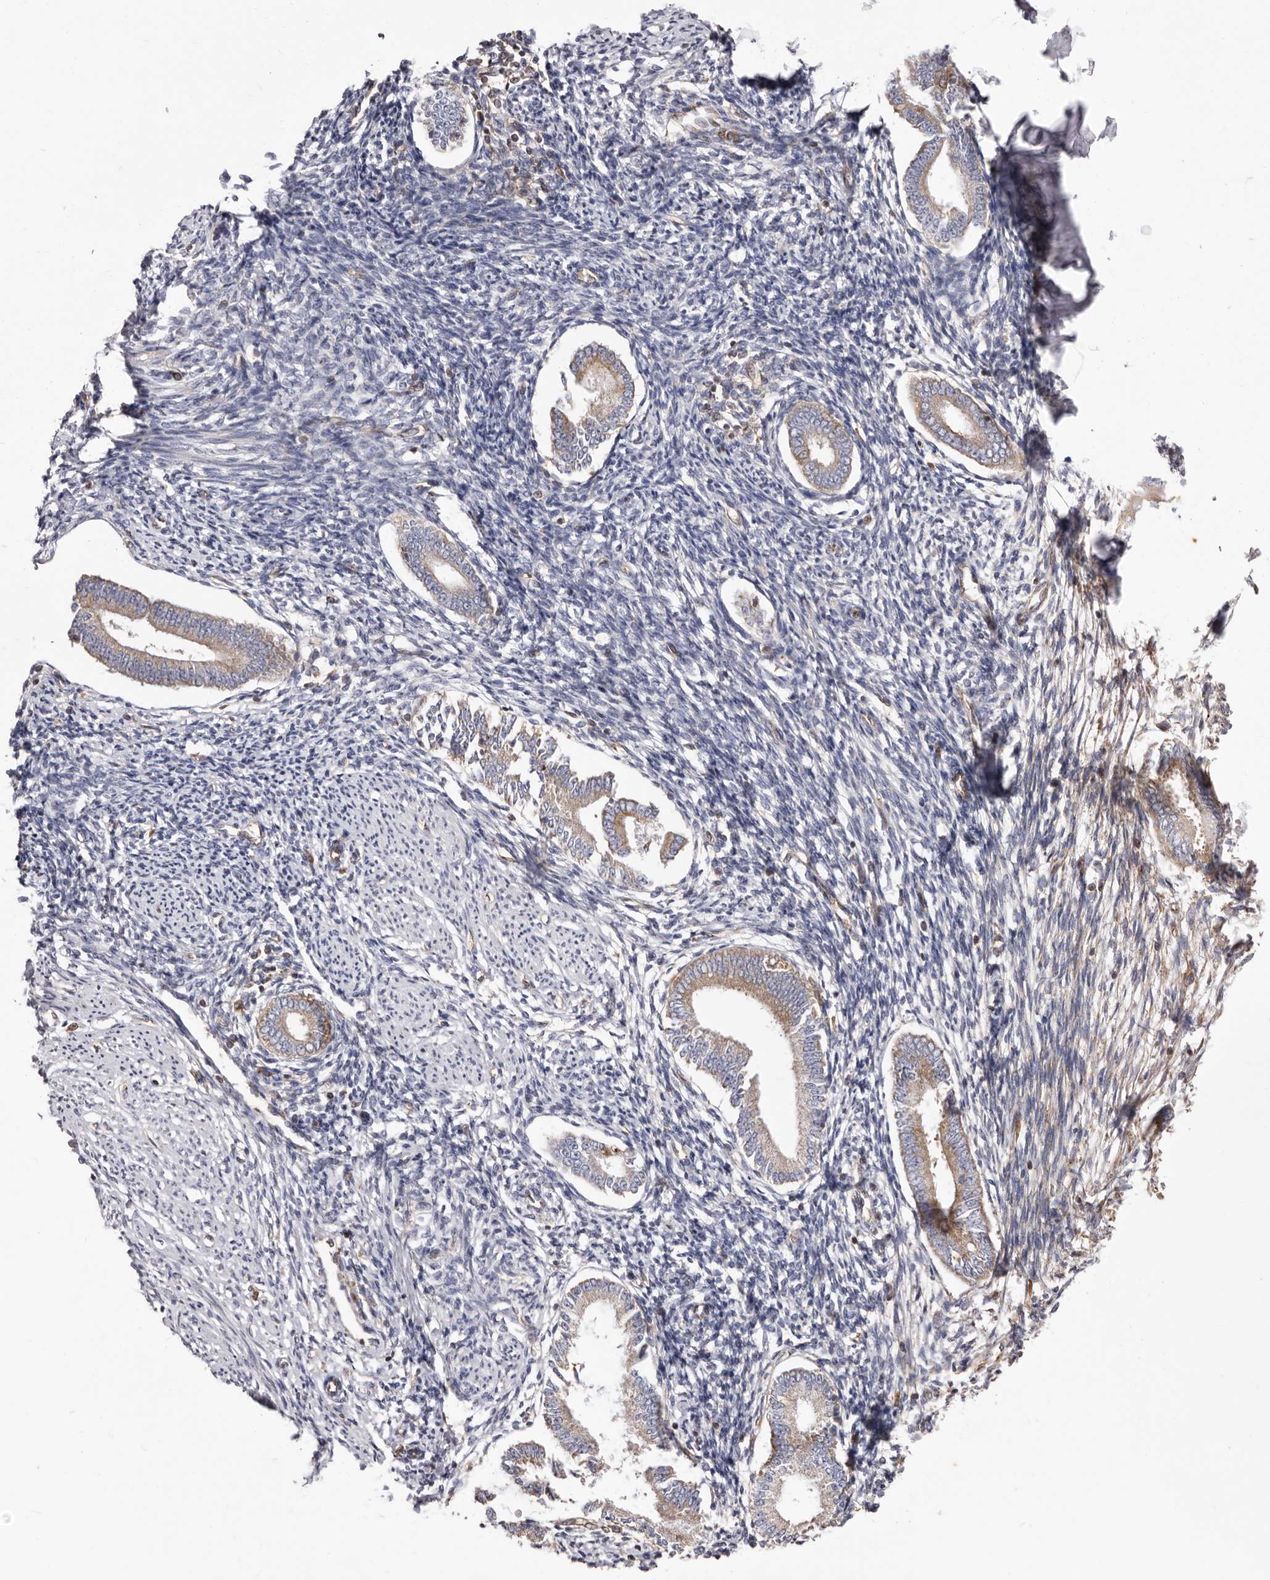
{"staining": {"intensity": "weak", "quantity": "25%-75%", "location": "cytoplasmic/membranous"}, "tissue": "endometrium", "cell_type": "Cells in endometrial stroma", "image_type": "normal", "snomed": [{"axis": "morphology", "description": "Normal tissue, NOS"}, {"axis": "topography", "description": "Endometrium"}], "caption": "Protein analysis of benign endometrium demonstrates weak cytoplasmic/membranous expression in approximately 25%-75% of cells in endometrial stroma.", "gene": "COQ8B", "patient": {"sex": "female", "age": 56}}